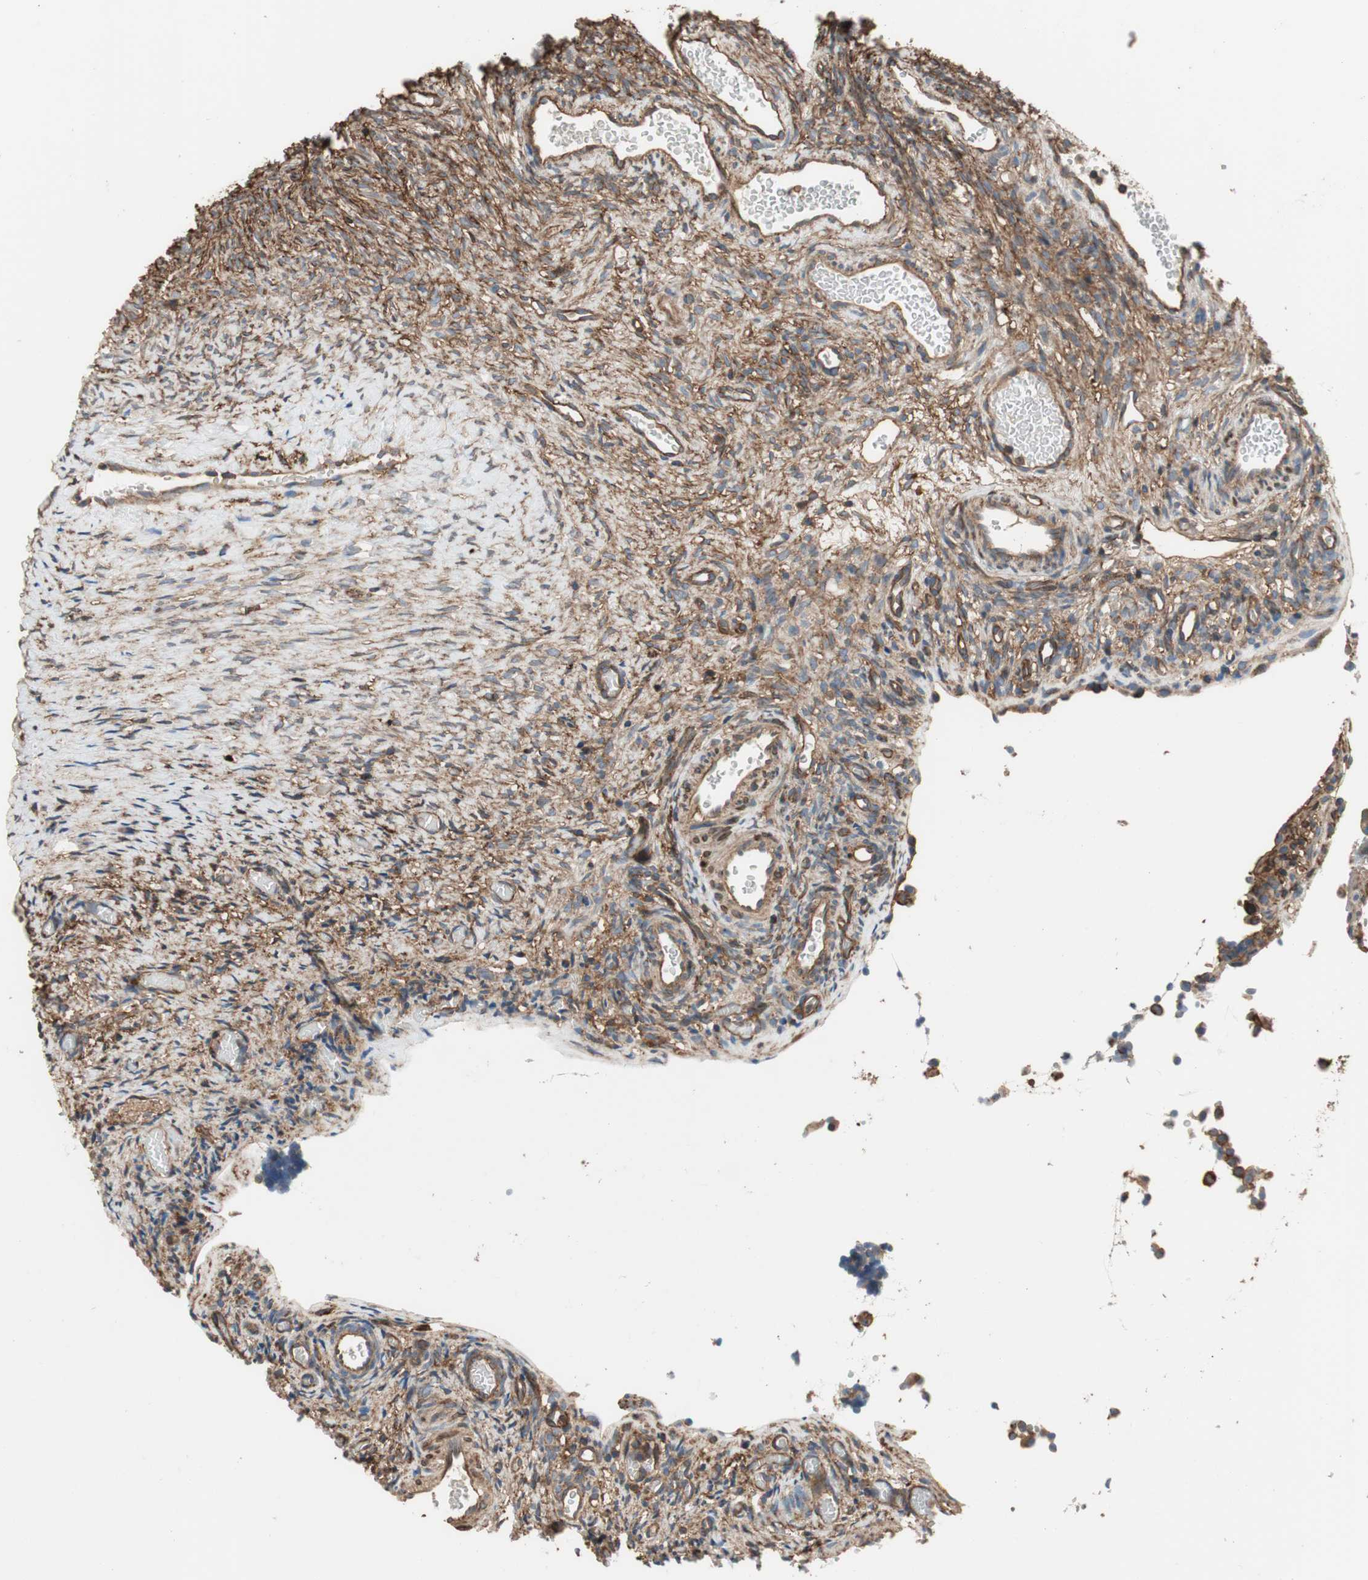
{"staining": {"intensity": "moderate", "quantity": "25%-75%", "location": "cytoplasmic/membranous"}, "tissue": "ovary", "cell_type": "Ovarian stroma cells", "image_type": "normal", "snomed": [{"axis": "morphology", "description": "Normal tissue, NOS"}, {"axis": "topography", "description": "Ovary"}], "caption": "The immunohistochemical stain highlights moderate cytoplasmic/membranous positivity in ovarian stroma cells of unremarkable ovary. The protein is shown in brown color, while the nuclei are stained blue.", "gene": "IL1RL1", "patient": {"sex": "female", "age": 35}}